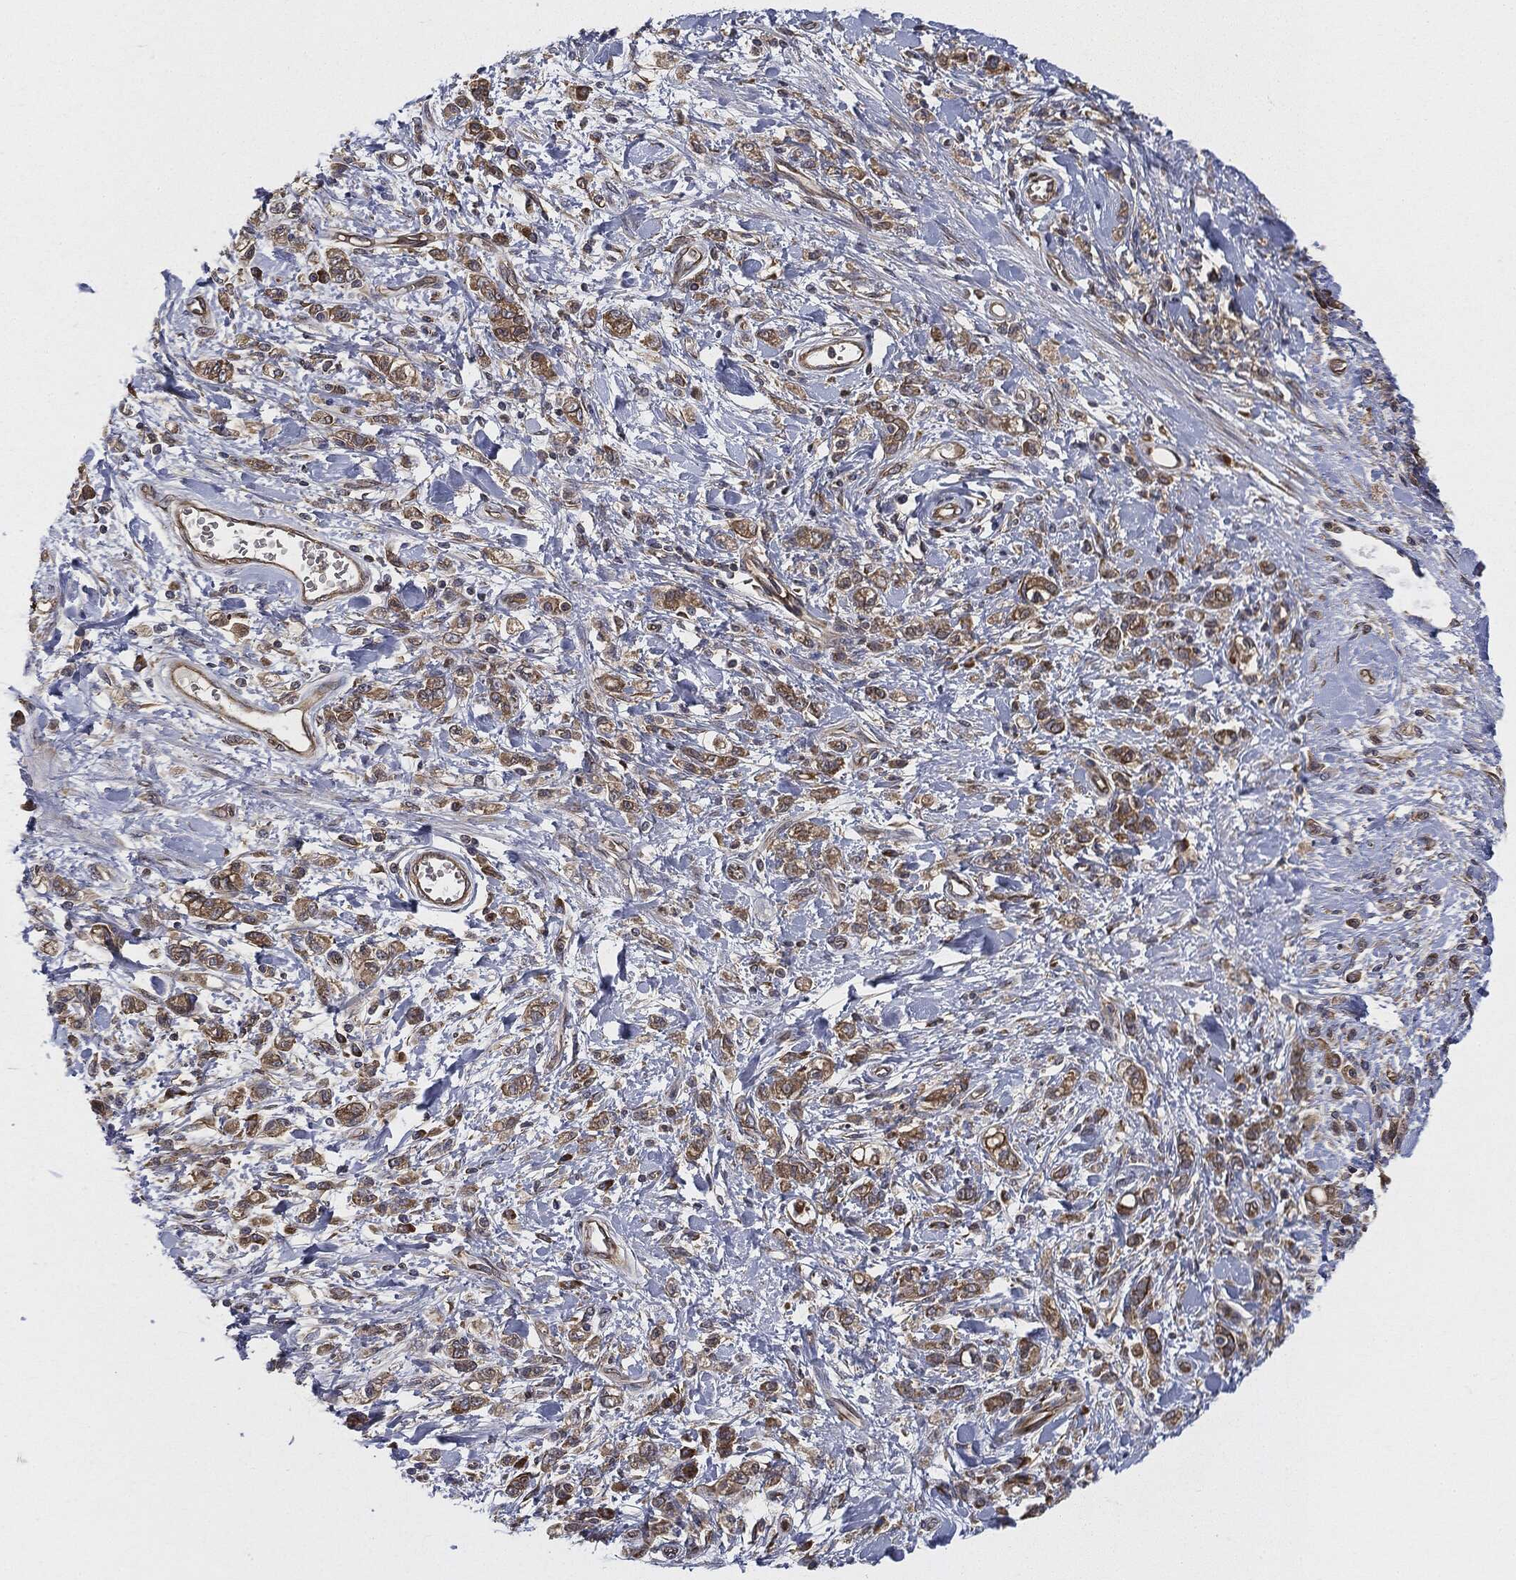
{"staining": {"intensity": "weak", "quantity": ">75%", "location": "cytoplasmic/membranous"}, "tissue": "stomach cancer", "cell_type": "Tumor cells", "image_type": "cancer", "snomed": [{"axis": "morphology", "description": "Adenocarcinoma, NOS"}, {"axis": "topography", "description": "Stomach"}], "caption": "Stomach cancer (adenocarcinoma) stained with immunohistochemistry (IHC) demonstrates weak cytoplasmic/membranous expression in approximately >75% of tumor cells.", "gene": "EIF2AK2", "patient": {"sex": "male", "age": 77}}